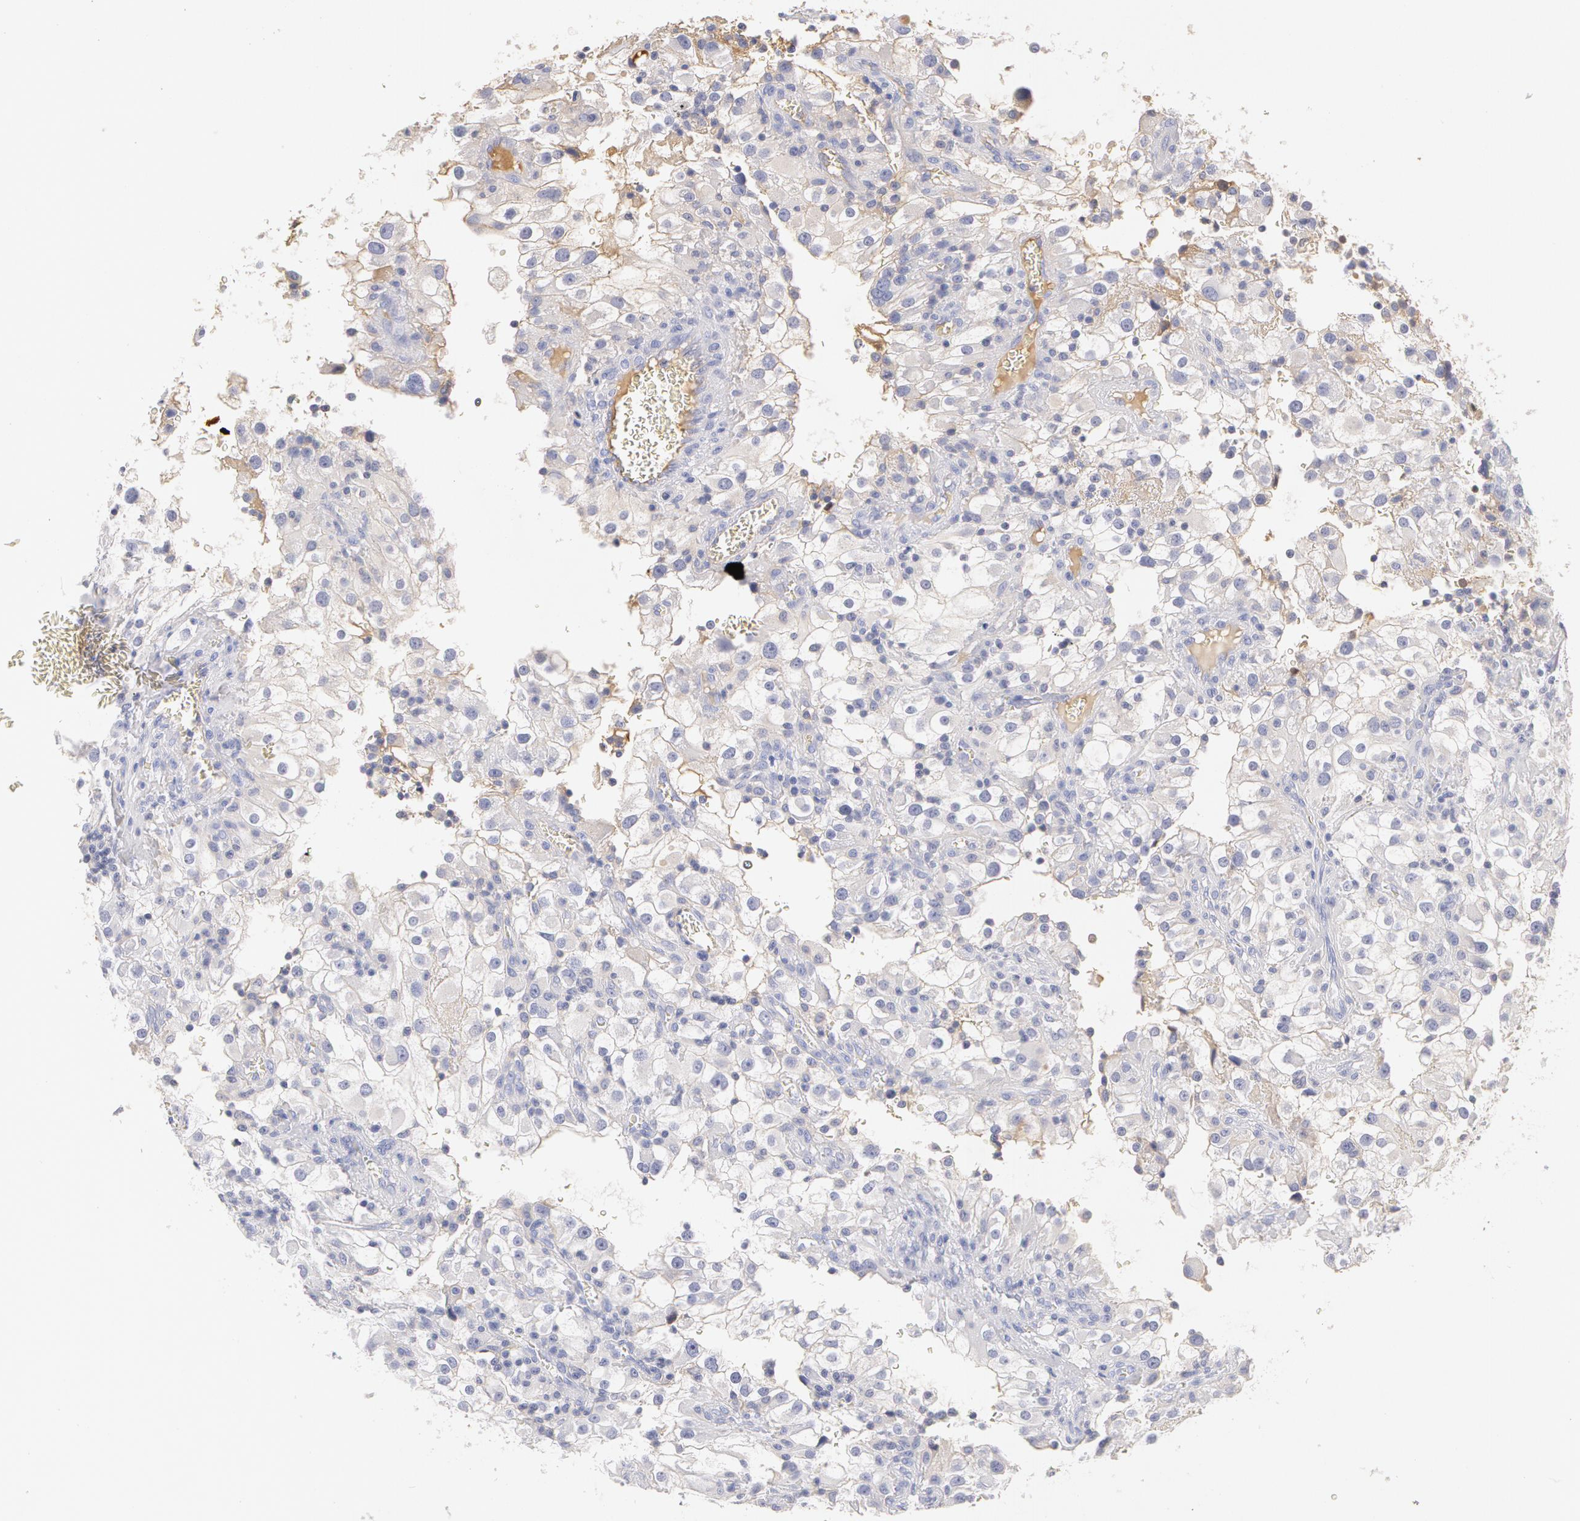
{"staining": {"intensity": "negative", "quantity": "none", "location": "none"}, "tissue": "renal cancer", "cell_type": "Tumor cells", "image_type": "cancer", "snomed": [{"axis": "morphology", "description": "Adenocarcinoma, NOS"}, {"axis": "topography", "description": "Kidney"}], "caption": "Tumor cells show no significant protein expression in renal cancer.", "gene": "GC", "patient": {"sex": "female", "age": 52}}